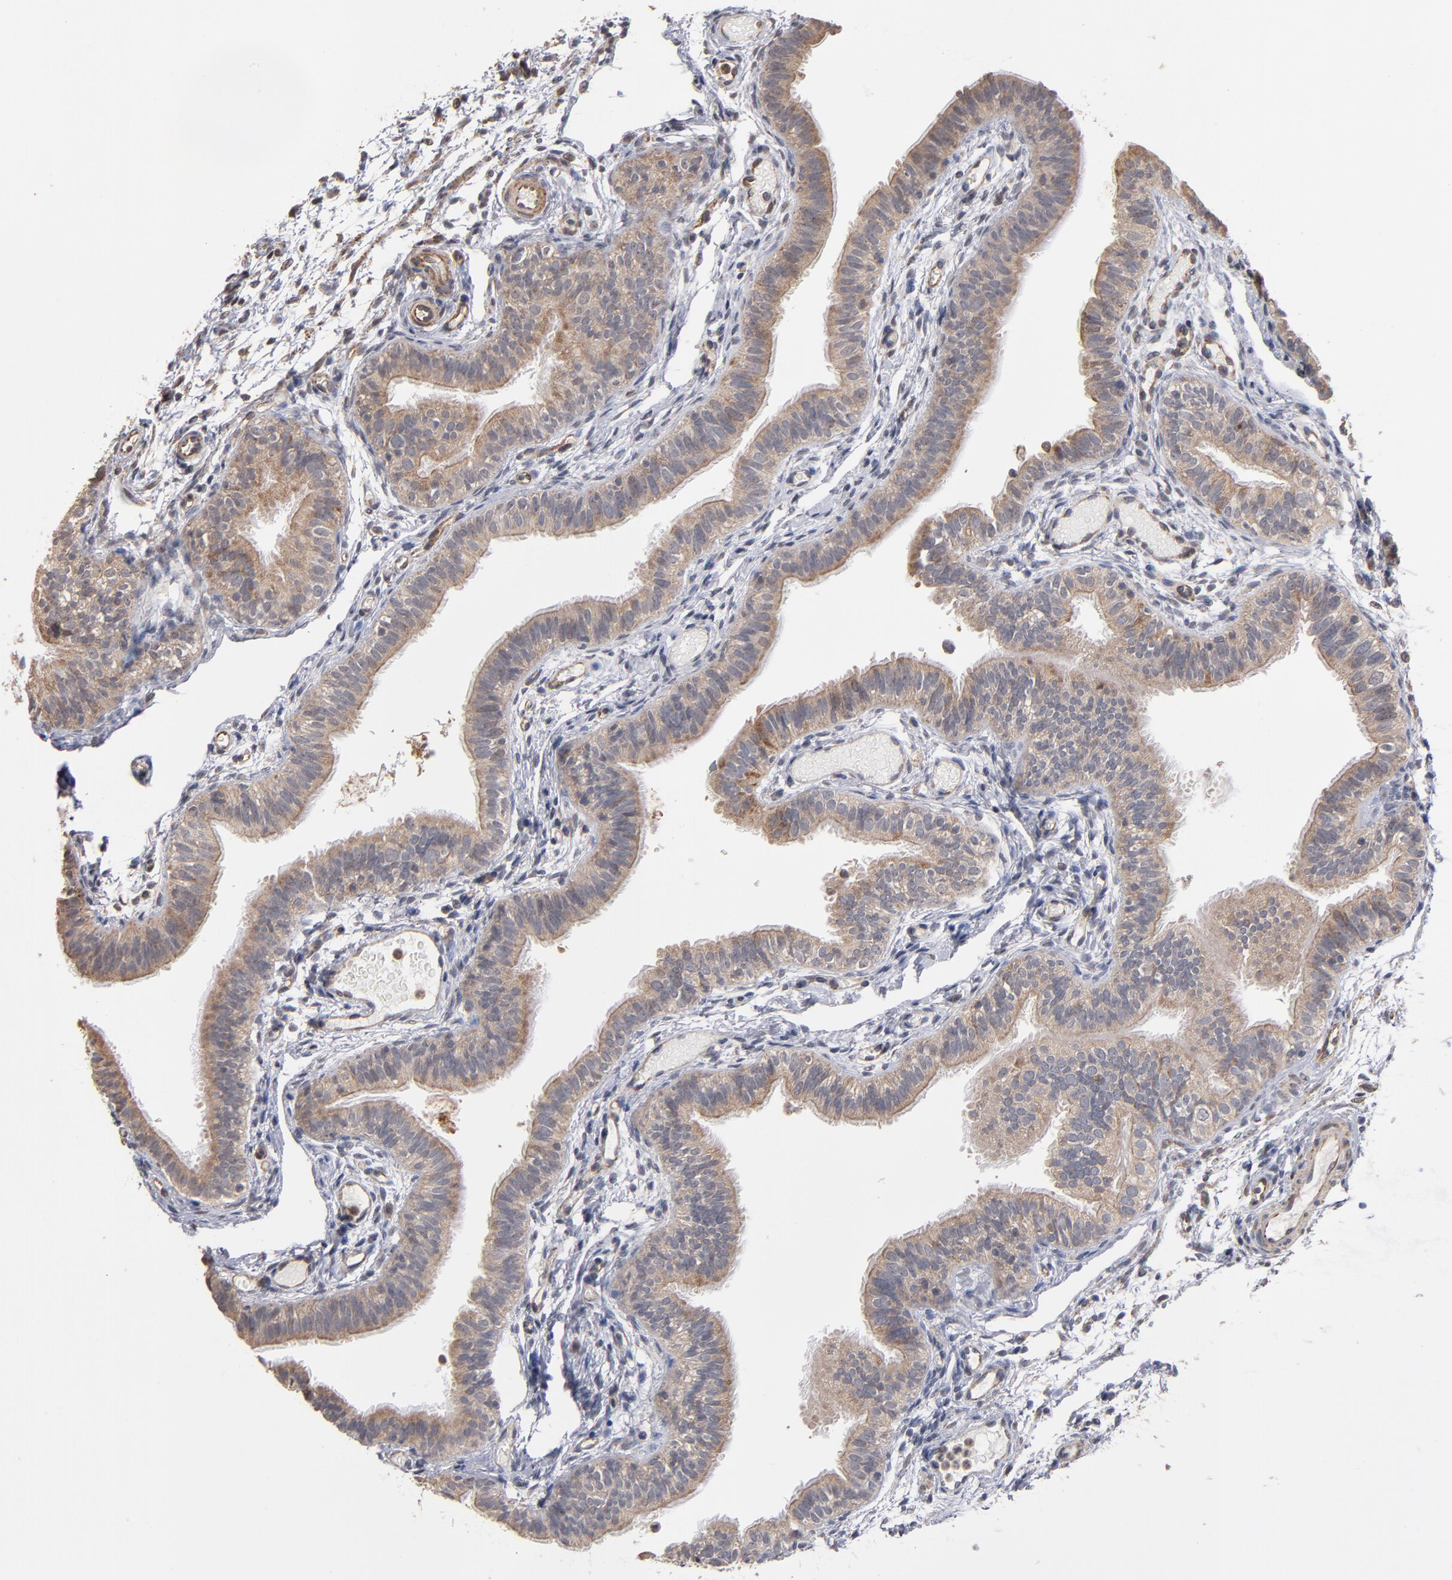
{"staining": {"intensity": "weak", "quantity": ">75%", "location": "cytoplasmic/membranous"}, "tissue": "fallopian tube", "cell_type": "Glandular cells", "image_type": "normal", "snomed": [{"axis": "morphology", "description": "Normal tissue, NOS"}, {"axis": "morphology", "description": "Dermoid, NOS"}, {"axis": "topography", "description": "Fallopian tube"}], "caption": "Fallopian tube stained with a protein marker exhibits weak staining in glandular cells.", "gene": "MIPOL1", "patient": {"sex": "female", "age": 33}}